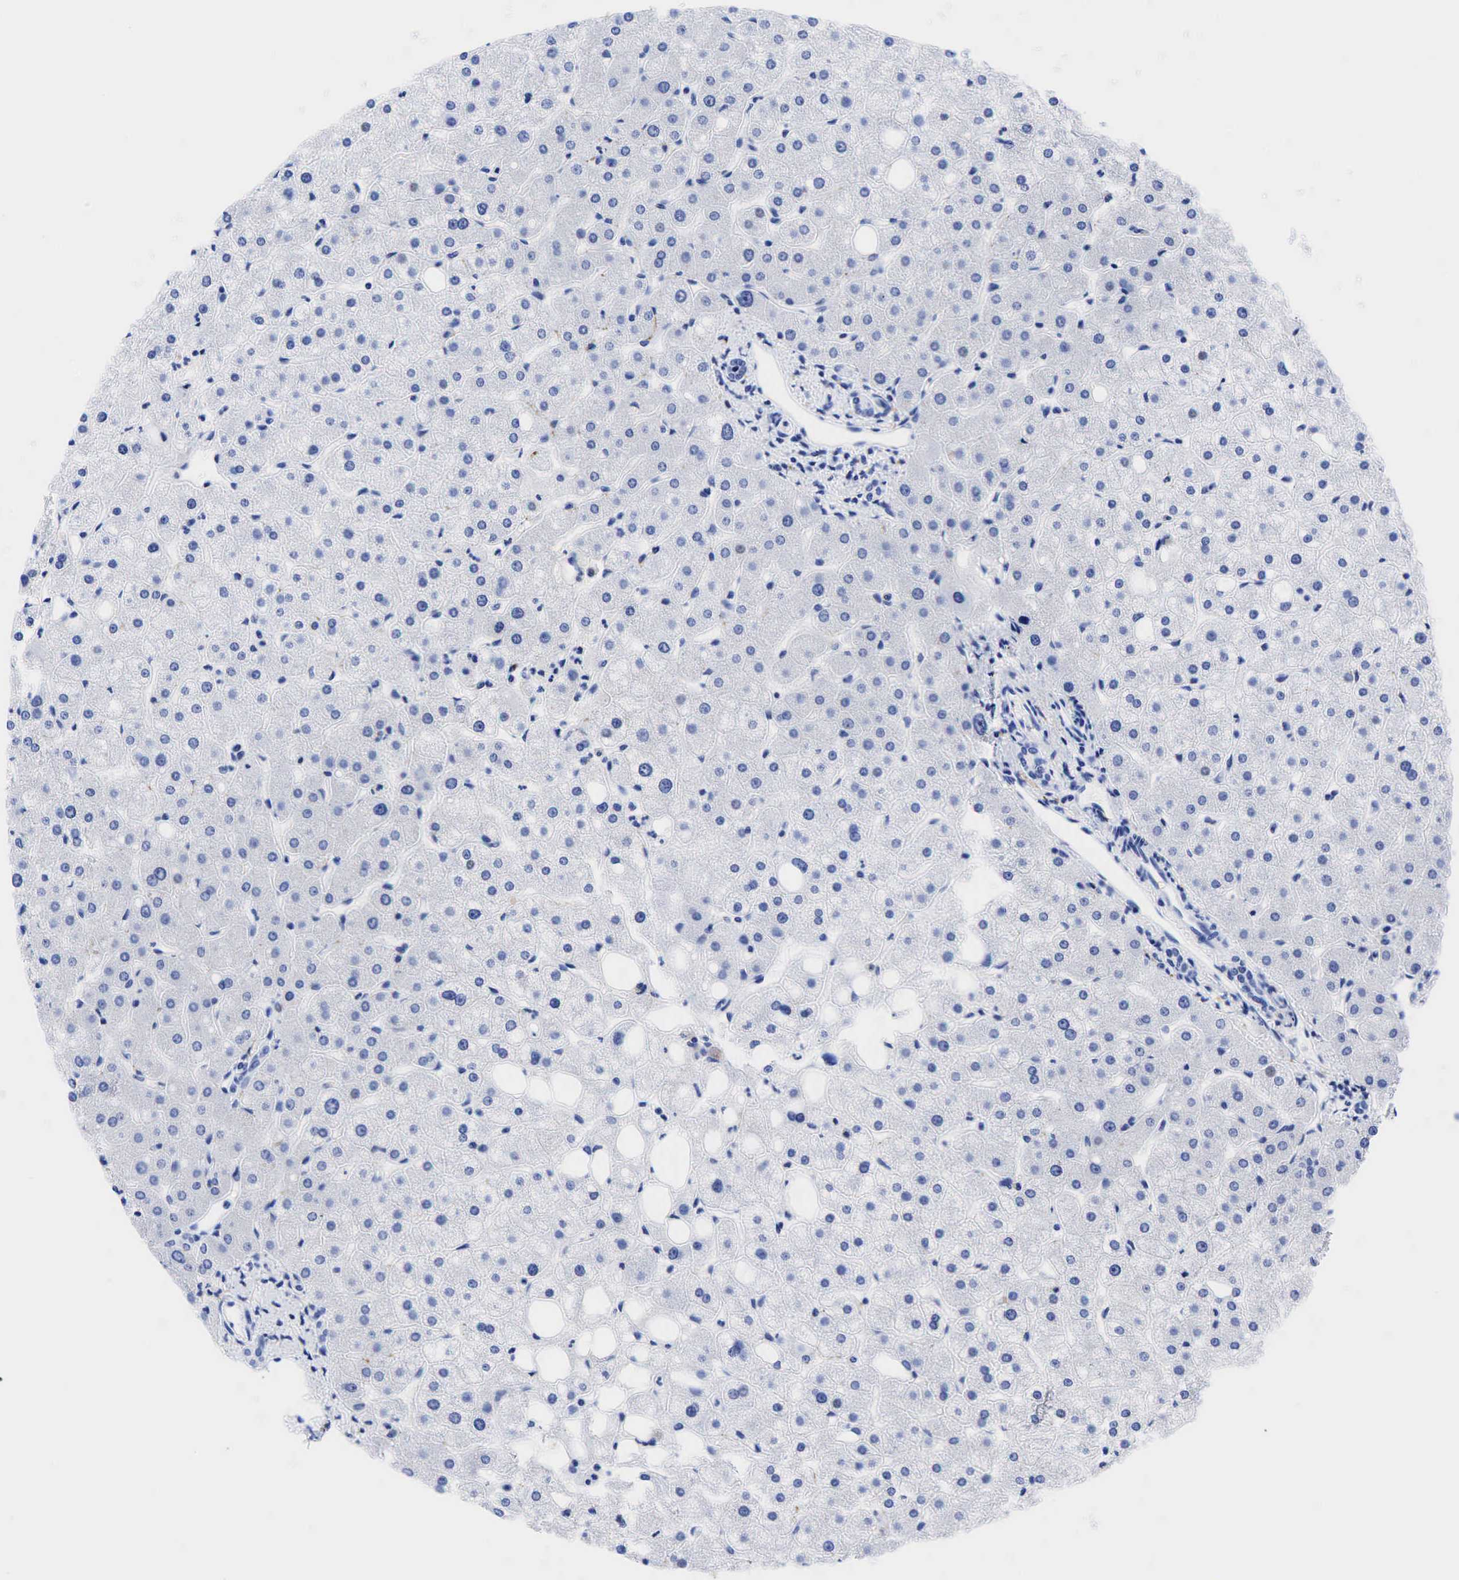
{"staining": {"intensity": "negative", "quantity": "none", "location": "none"}, "tissue": "liver", "cell_type": "Cholangiocytes", "image_type": "normal", "snomed": [{"axis": "morphology", "description": "Normal tissue, NOS"}, {"axis": "topography", "description": "Liver"}], "caption": "Protein analysis of unremarkable liver reveals no significant positivity in cholangiocytes.", "gene": "CHGA", "patient": {"sex": "male", "age": 35}}